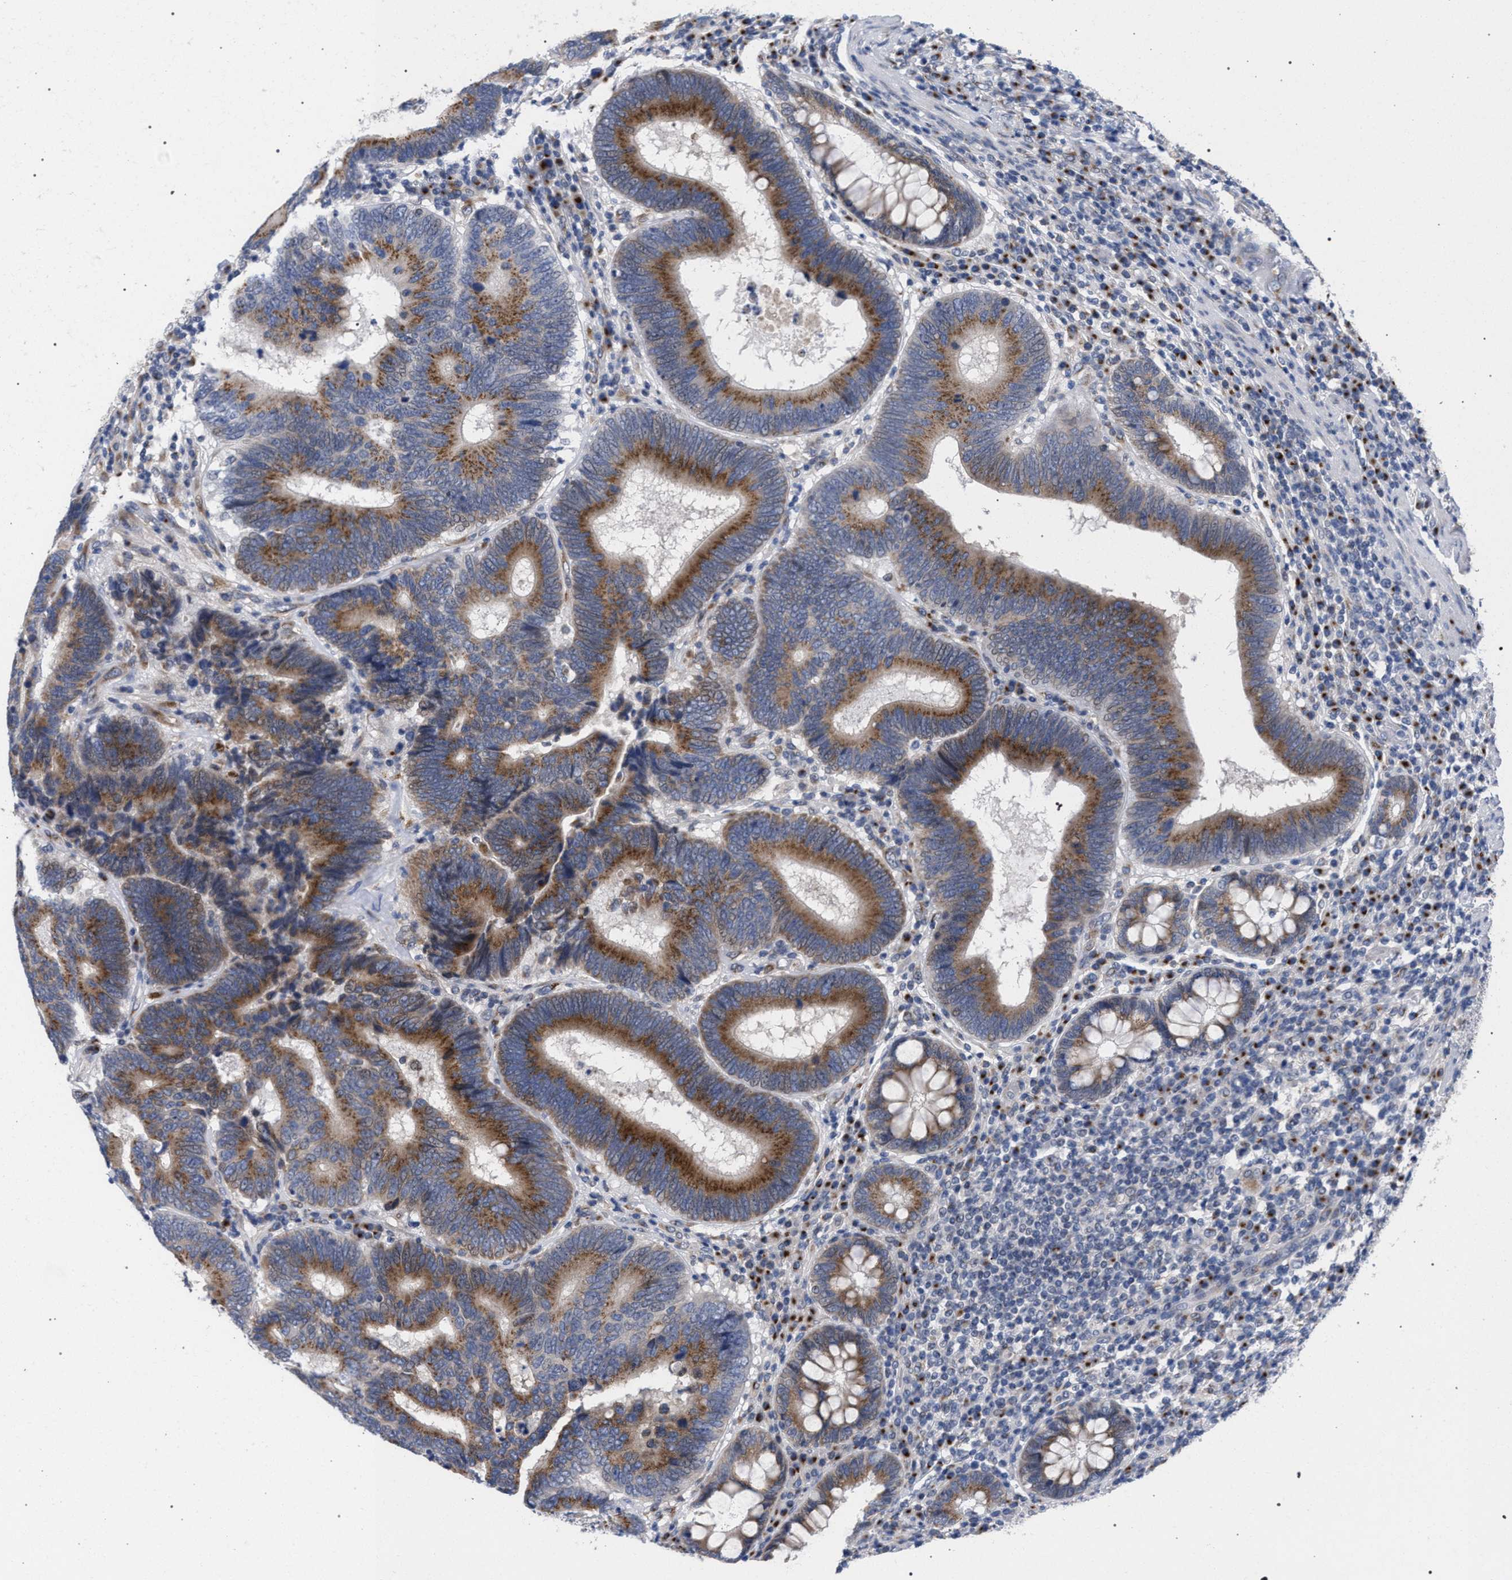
{"staining": {"intensity": "moderate", "quantity": ">75%", "location": "cytoplasmic/membranous"}, "tissue": "colorectal cancer", "cell_type": "Tumor cells", "image_type": "cancer", "snomed": [{"axis": "morphology", "description": "Adenocarcinoma, NOS"}, {"axis": "topography", "description": "Colon"}], "caption": "There is medium levels of moderate cytoplasmic/membranous expression in tumor cells of colorectal cancer, as demonstrated by immunohistochemical staining (brown color).", "gene": "GOLGA2", "patient": {"sex": "female", "age": 78}}